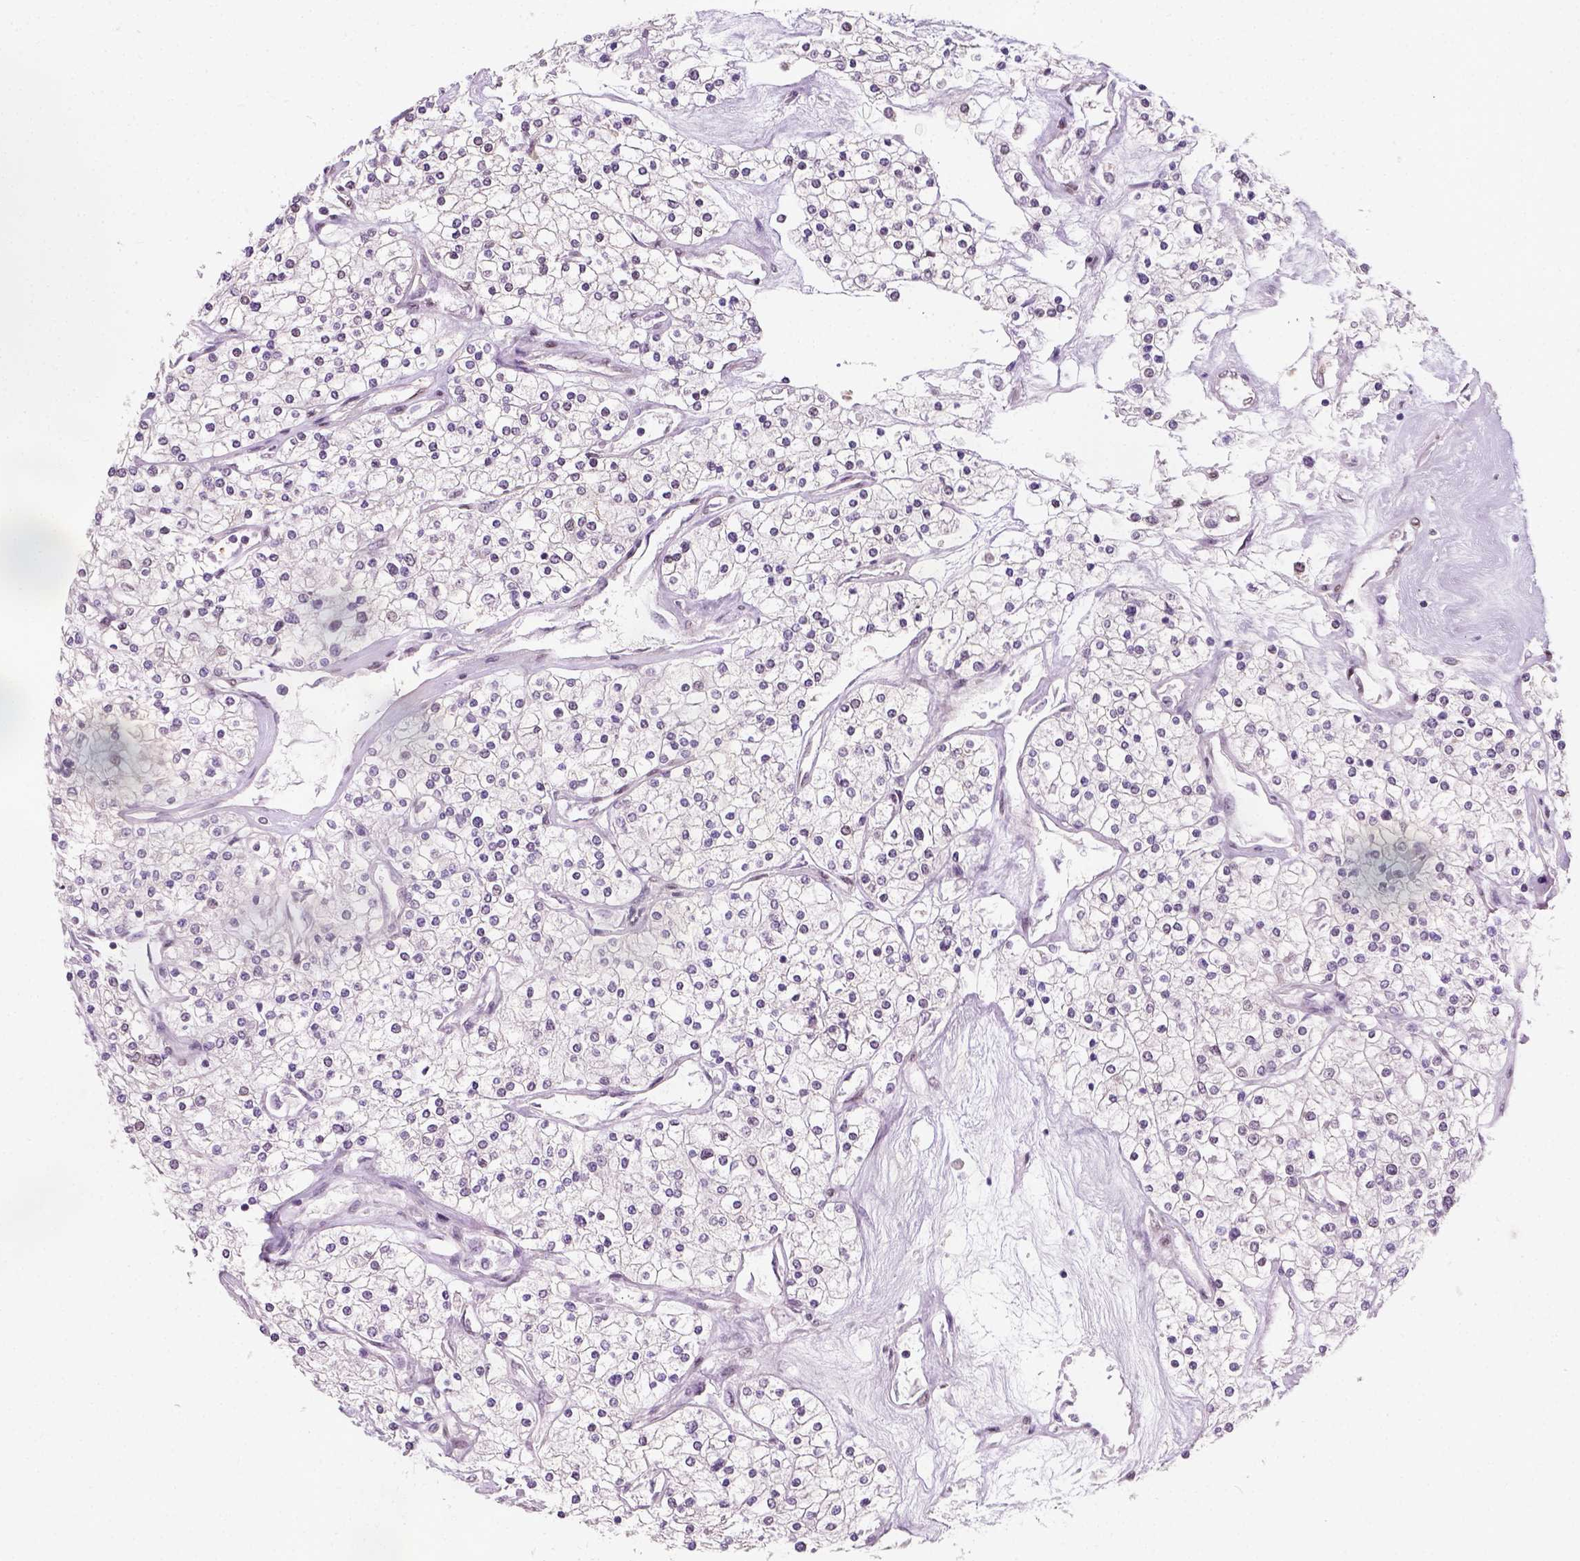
{"staining": {"intensity": "negative", "quantity": "none", "location": "none"}, "tissue": "renal cancer", "cell_type": "Tumor cells", "image_type": "cancer", "snomed": [{"axis": "morphology", "description": "Adenocarcinoma, NOS"}, {"axis": "topography", "description": "Kidney"}], "caption": "This image is of adenocarcinoma (renal) stained with immunohistochemistry (IHC) to label a protein in brown with the nuclei are counter-stained blue. There is no staining in tumor cells.", "gene": "C1orf112", "patient": {"sex": "male", "age": 80}}